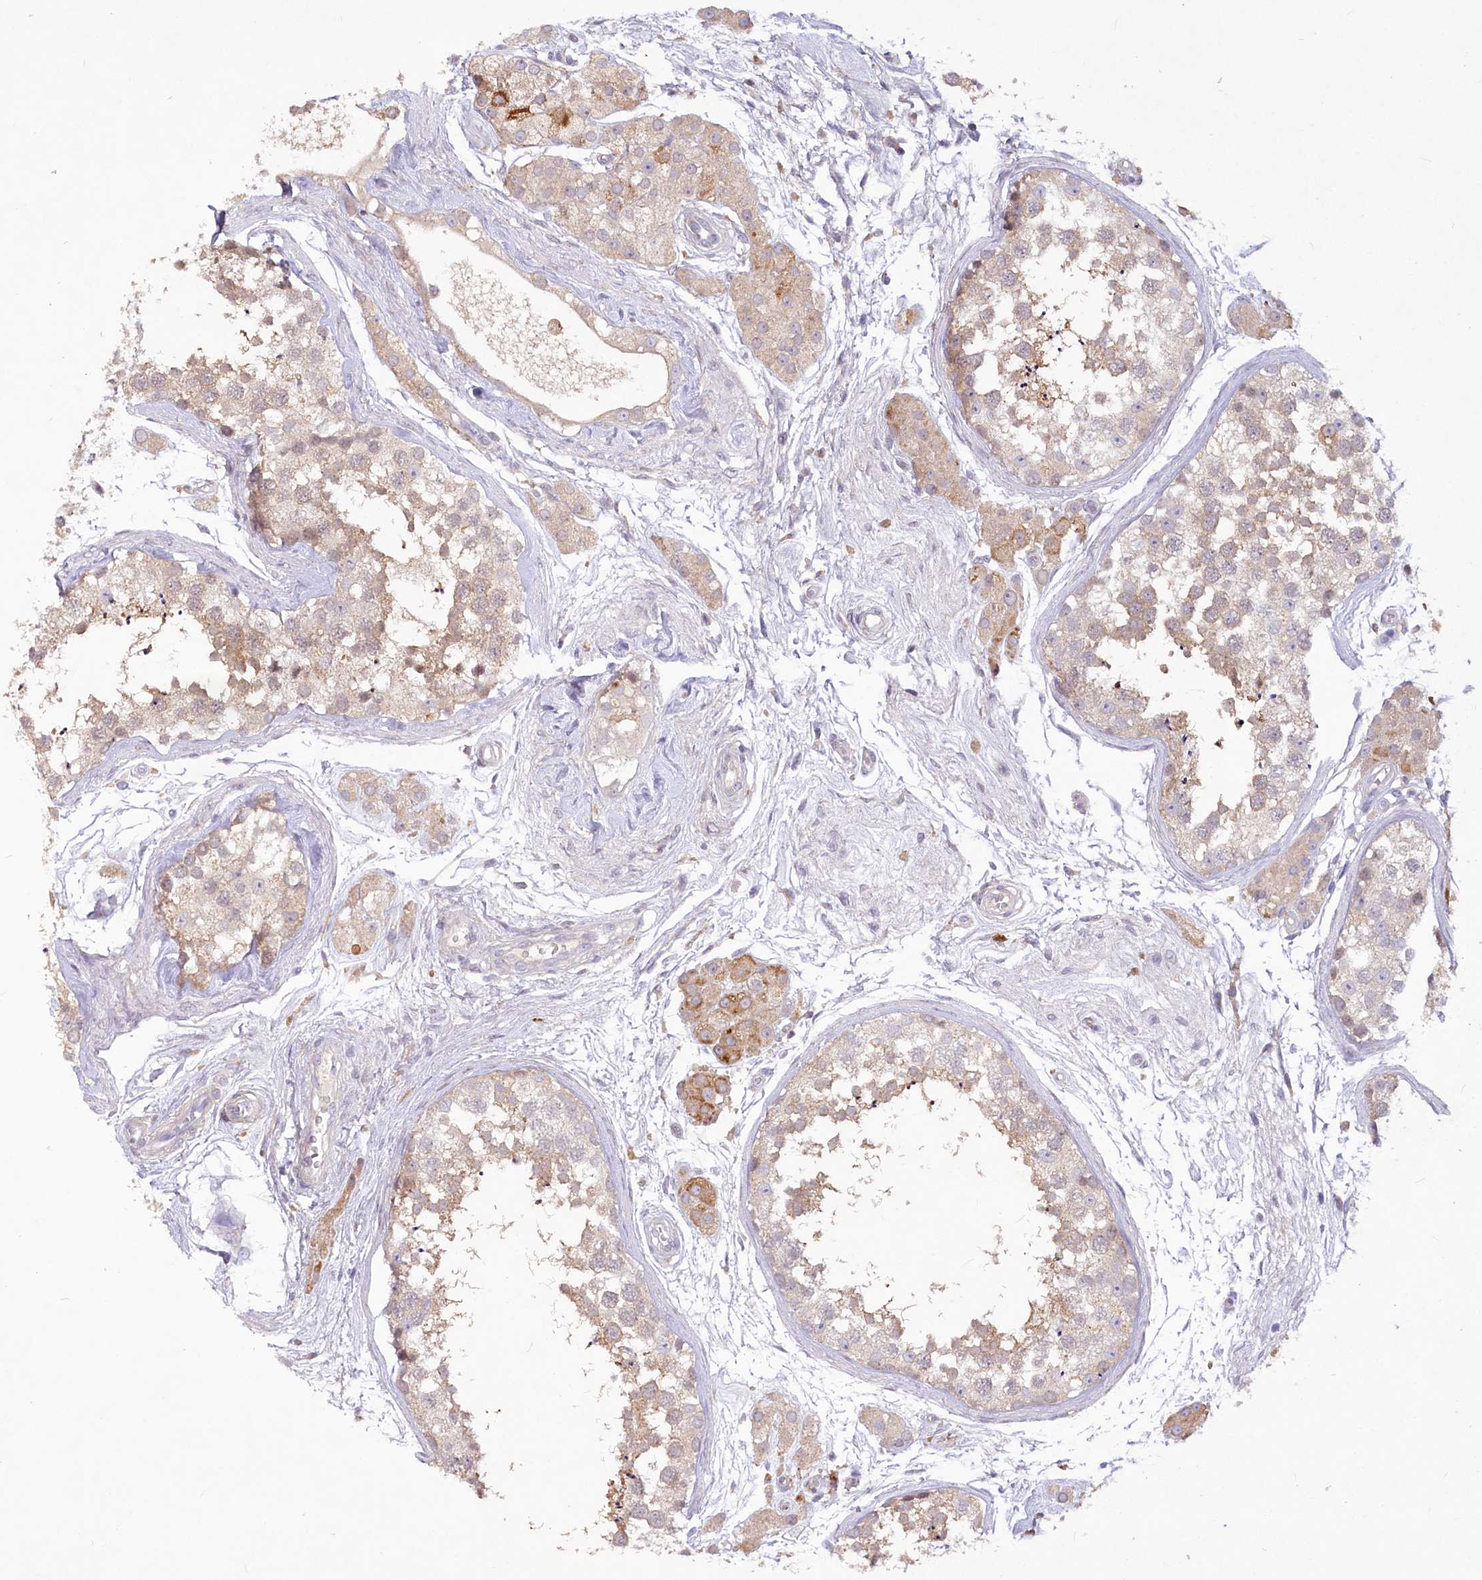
{"staining": {"intensity": "weak", "quantity": "25%-75%", "location": "cytoplasmic/membranous"}, "tissue": "testis", "cell_type": "Cells in seminiferous ducts", "image_type": "normal", "snomed": [{"axis": "morphology", "description": "Normal tissue, NOS"}, {"axis": "topography", "description": "Testis"}], "caption": "Immunohistochemical staining of benign testis shows weak cytoplasmic/membranous protein positivity in approximately 25%-75% of cells in seminiferous ducts.", "gene": "EFHC2", "patient": {"sex": "male", "age": 56}}